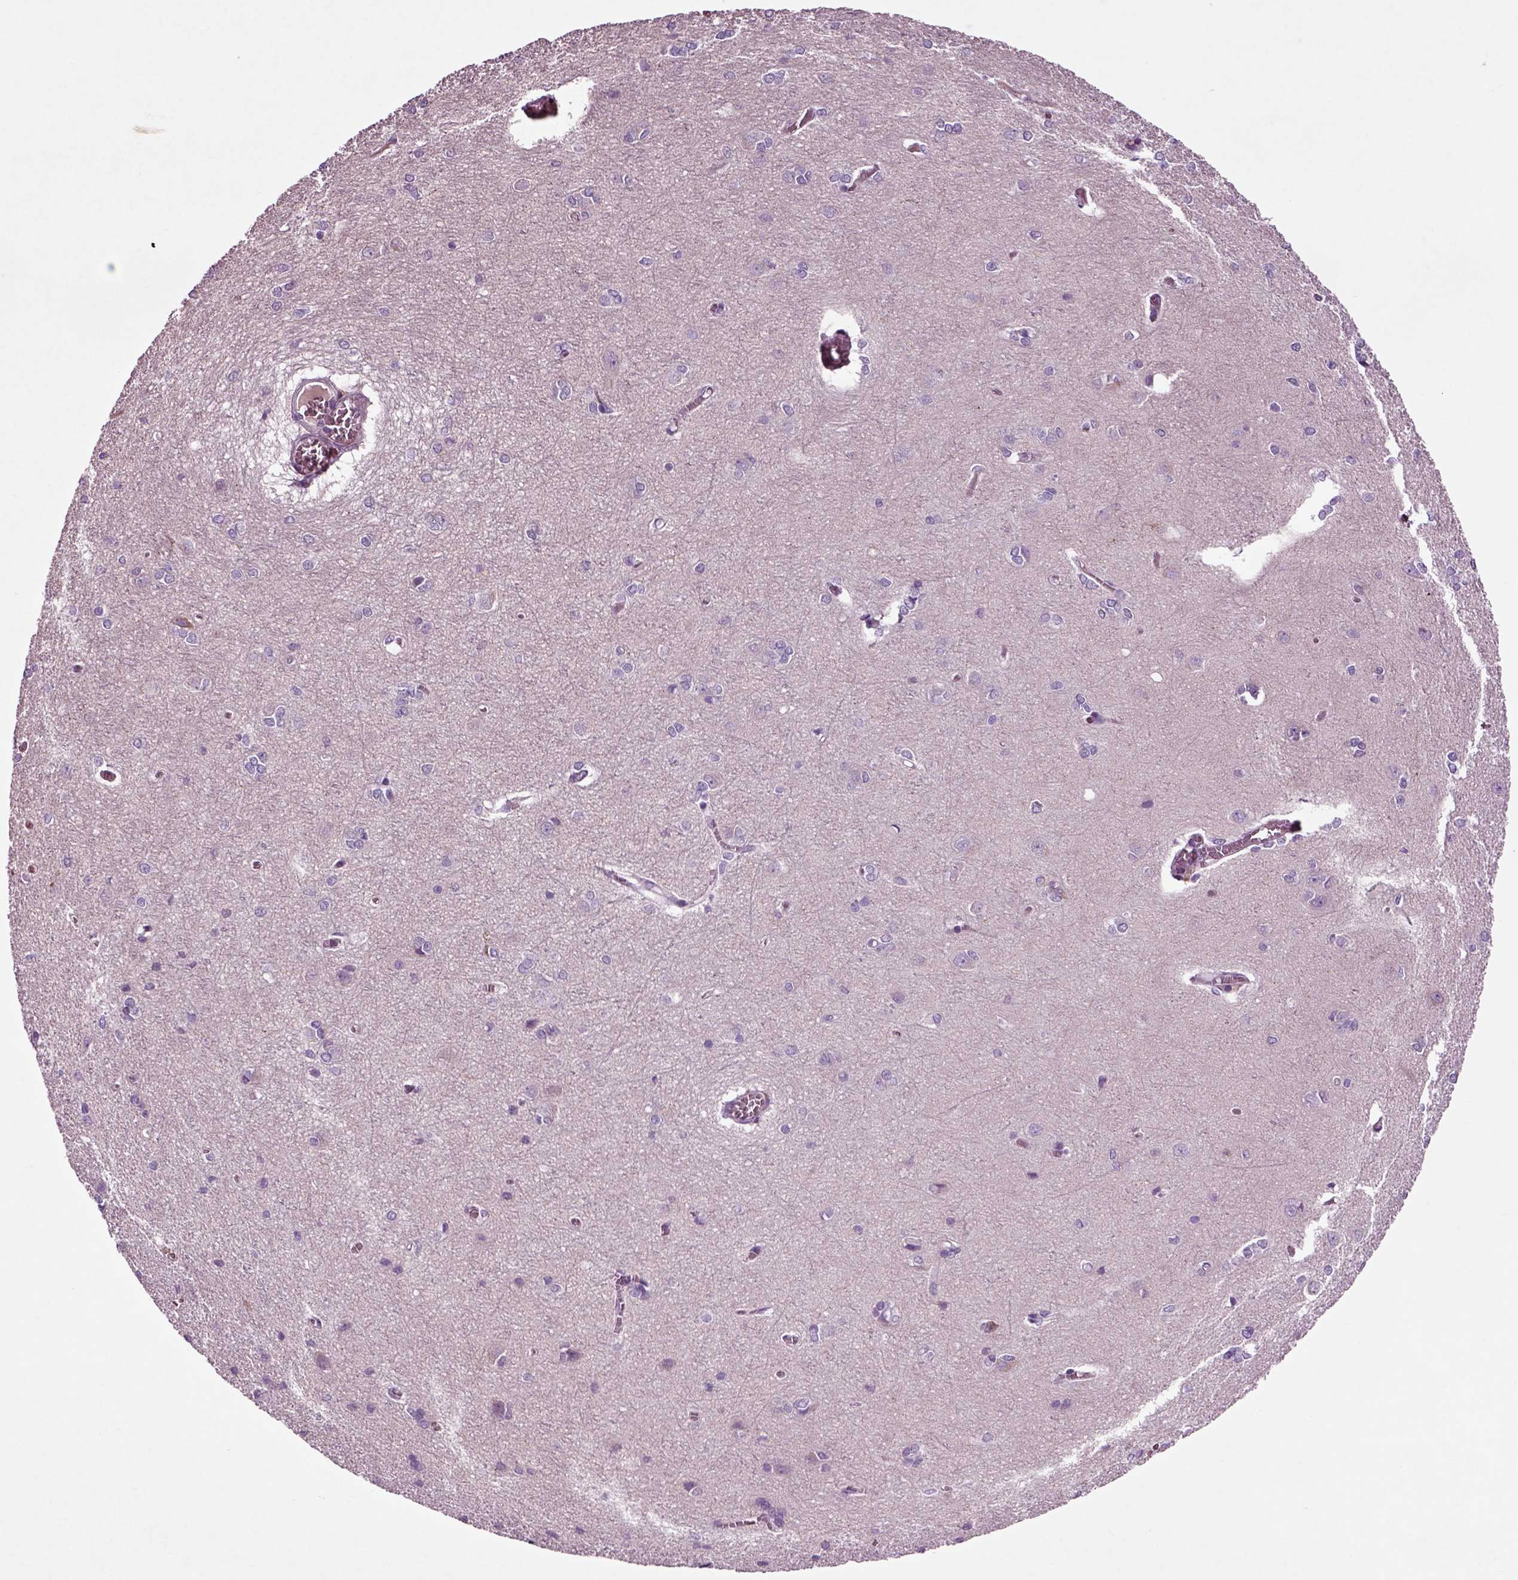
{"staining": {"intensity": "negative", "quantity": "none", "location": "none"}, "tissue": "cerebral cortex", "cell_type": "Endothelial cells", "image_type": "normal", "snomed": [{"axis": "morphology", "description": "Normal tissue, NOS"}, {"axis": "topography", "description": "Cerebral cortex"}], "caption": "An image of cerebral cortex stained for a protein shows no brown staining in endothelial cells. (Brightfield microscopy of DAB immunohistochemistry at high magnification).", "gene": "CHGB", "patient": {"sex": "male", "age": 37}}